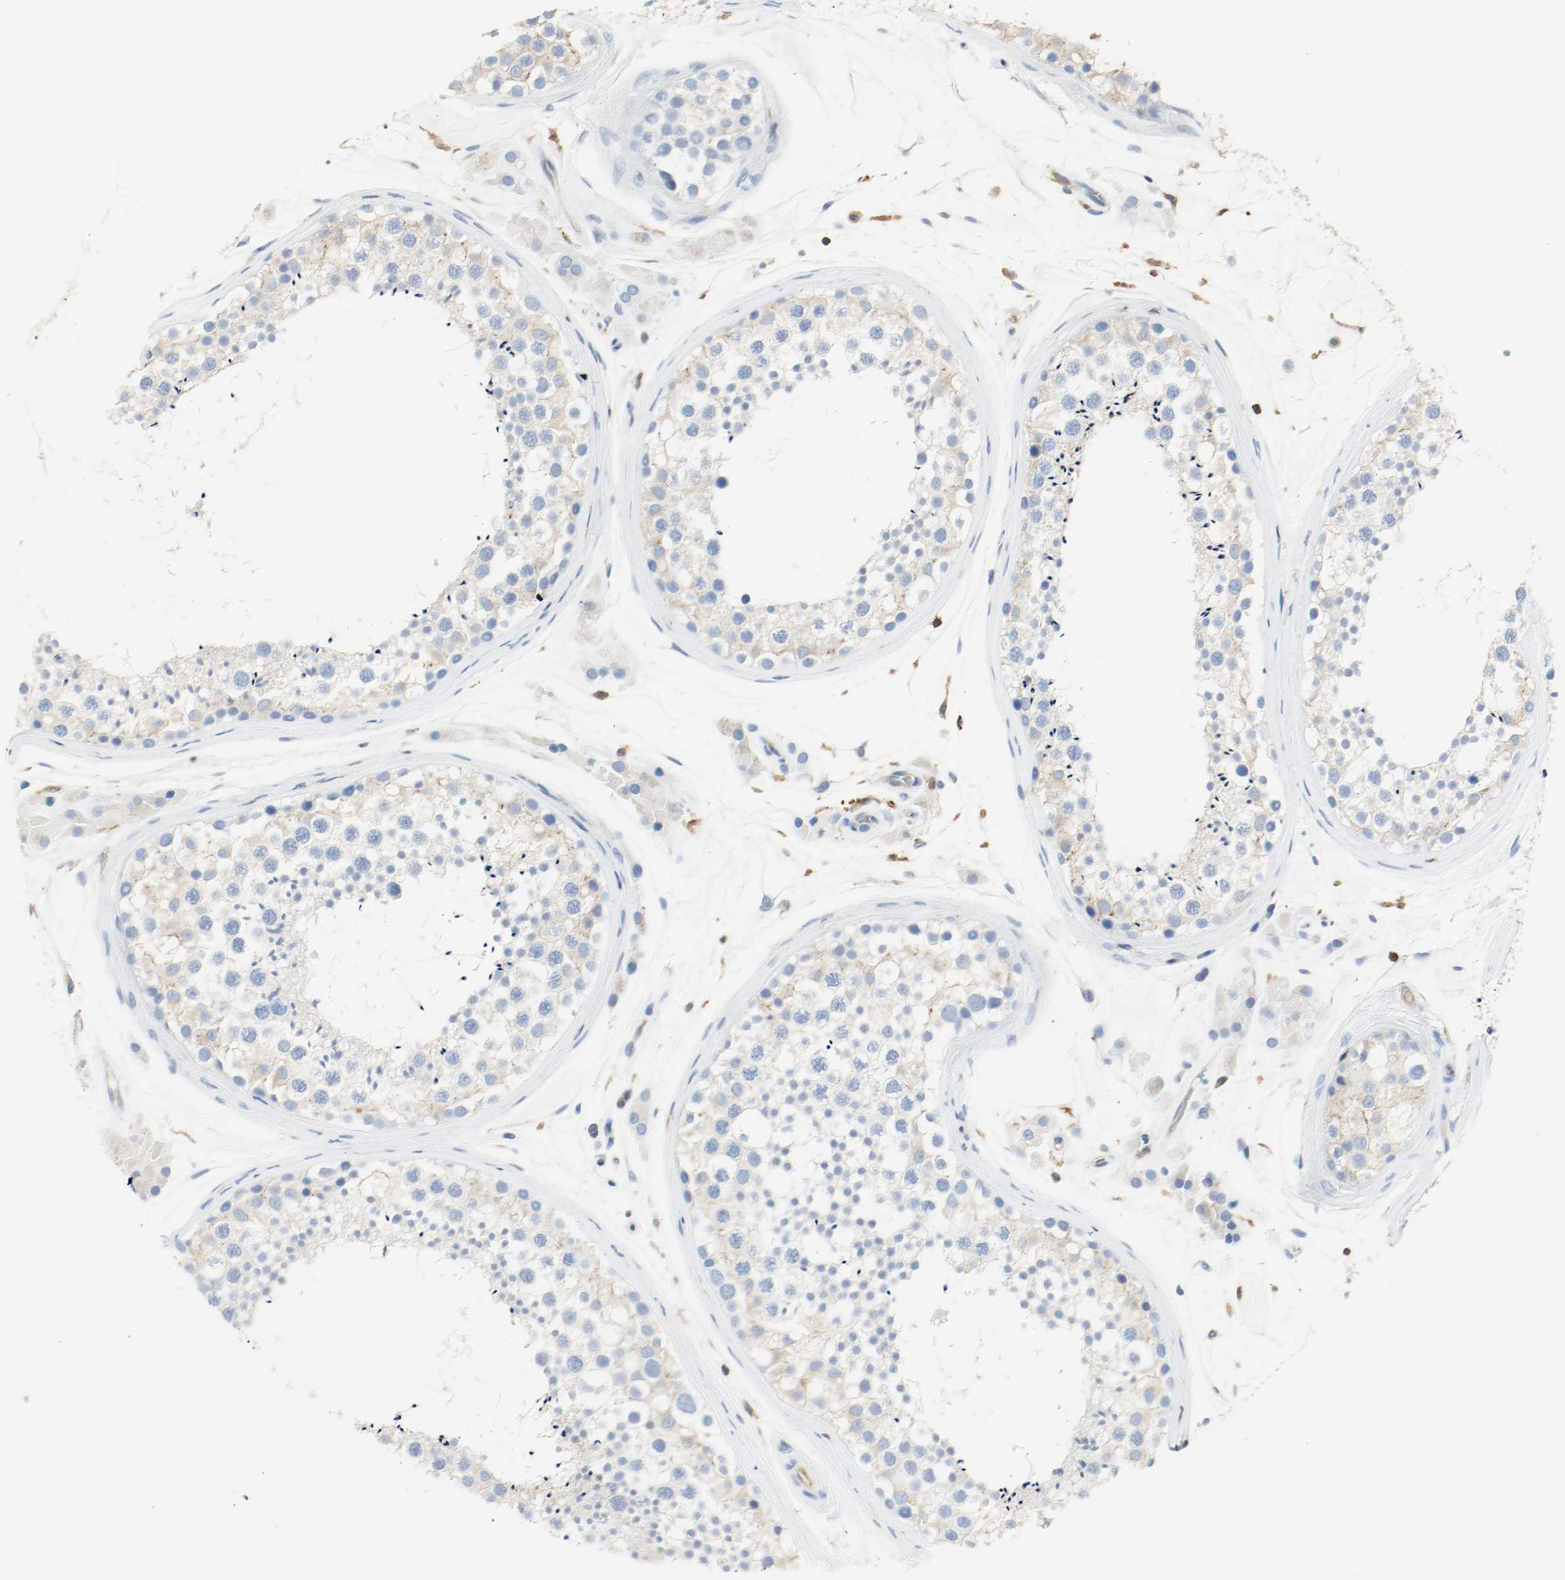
{"staining": {"intensity": "weak", "quantity": "25%-75%", "location": "cytoplasmic/membranous"}, "tissue": "testis", "cell_type": "Cells in seminiferous ducts", "image_type": "normal", "snomed": [{"axis": "morphology", "description": "Normal tissue, NOS"}, {"axis": "topography", "description": "Testis"}], "caption": "Testis stained with immunohistochemistry reveals weak cytoplasmic/membranous expression in approximately 25%-75% of cells in seminiferous ducts.", "gene": "ARPC1B", "patient": {"sex": "male", "age": 46}}